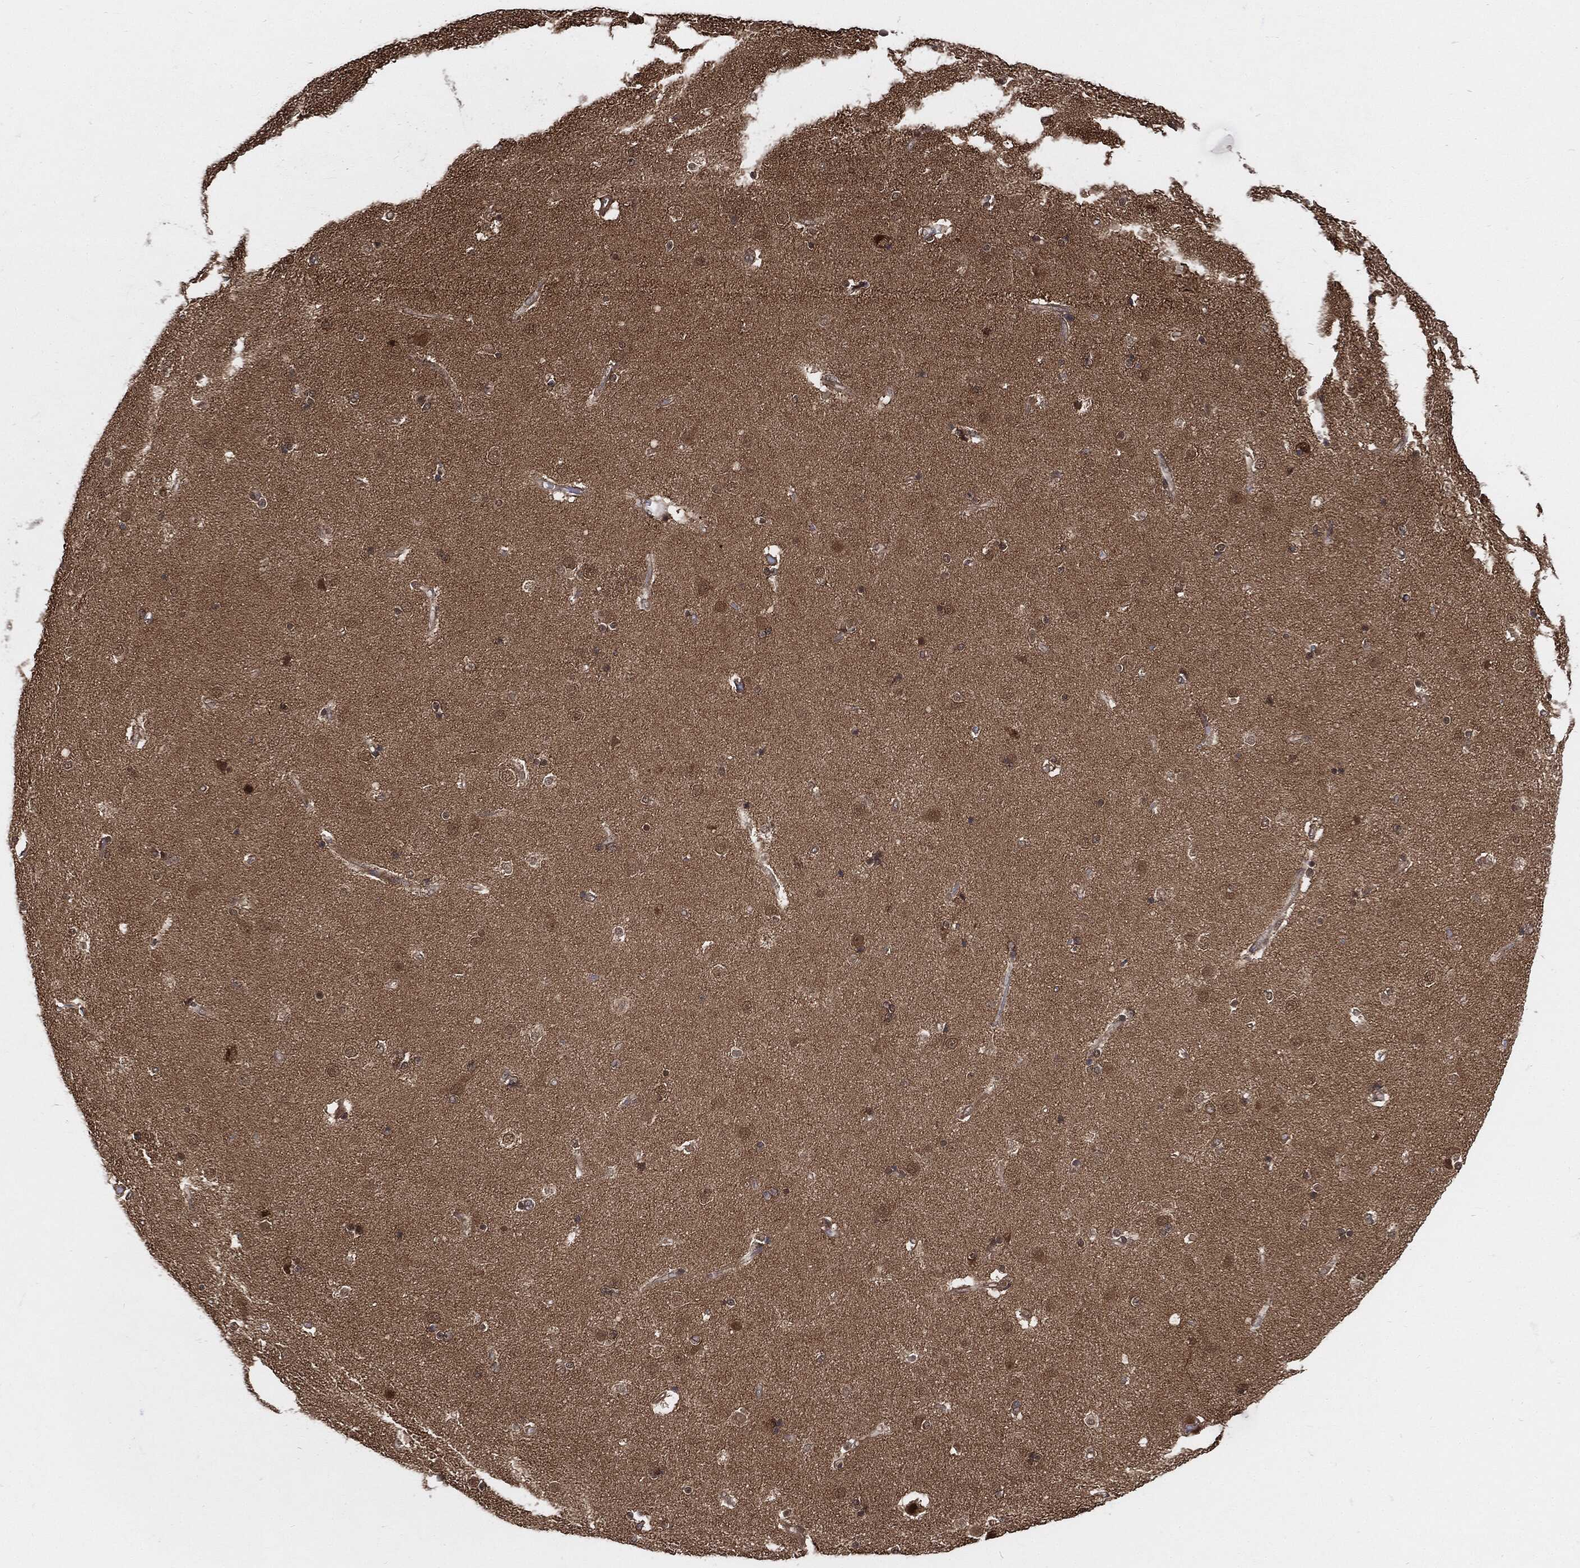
{"staining": {"intensity": "moderate", "quantity": "<25%", "location": "cytoplasmic/membranous,nuclear"}, "tissue": "caudate", "cell_type": "Glial cells", "image_type": "normal", "snomed": [{"axis": "morphology", "description": "Normal tissue, NOS"}, {"axis": "topography", "description": "Lateral ventricle wall"}], "caption": "High-magnification brightfield microscopy of unremarkable caudate stained with DAB (brown) and counterstained with hematoxylin (blue). glial cells exhibit moderate cytoplasmic/membranous,nuclear expression is identified in about<25% of cells. (IHC, brightfield microscopy, high magnification).", "gene": "CUTA", "patient": {"sex": "female", "age": 71}}